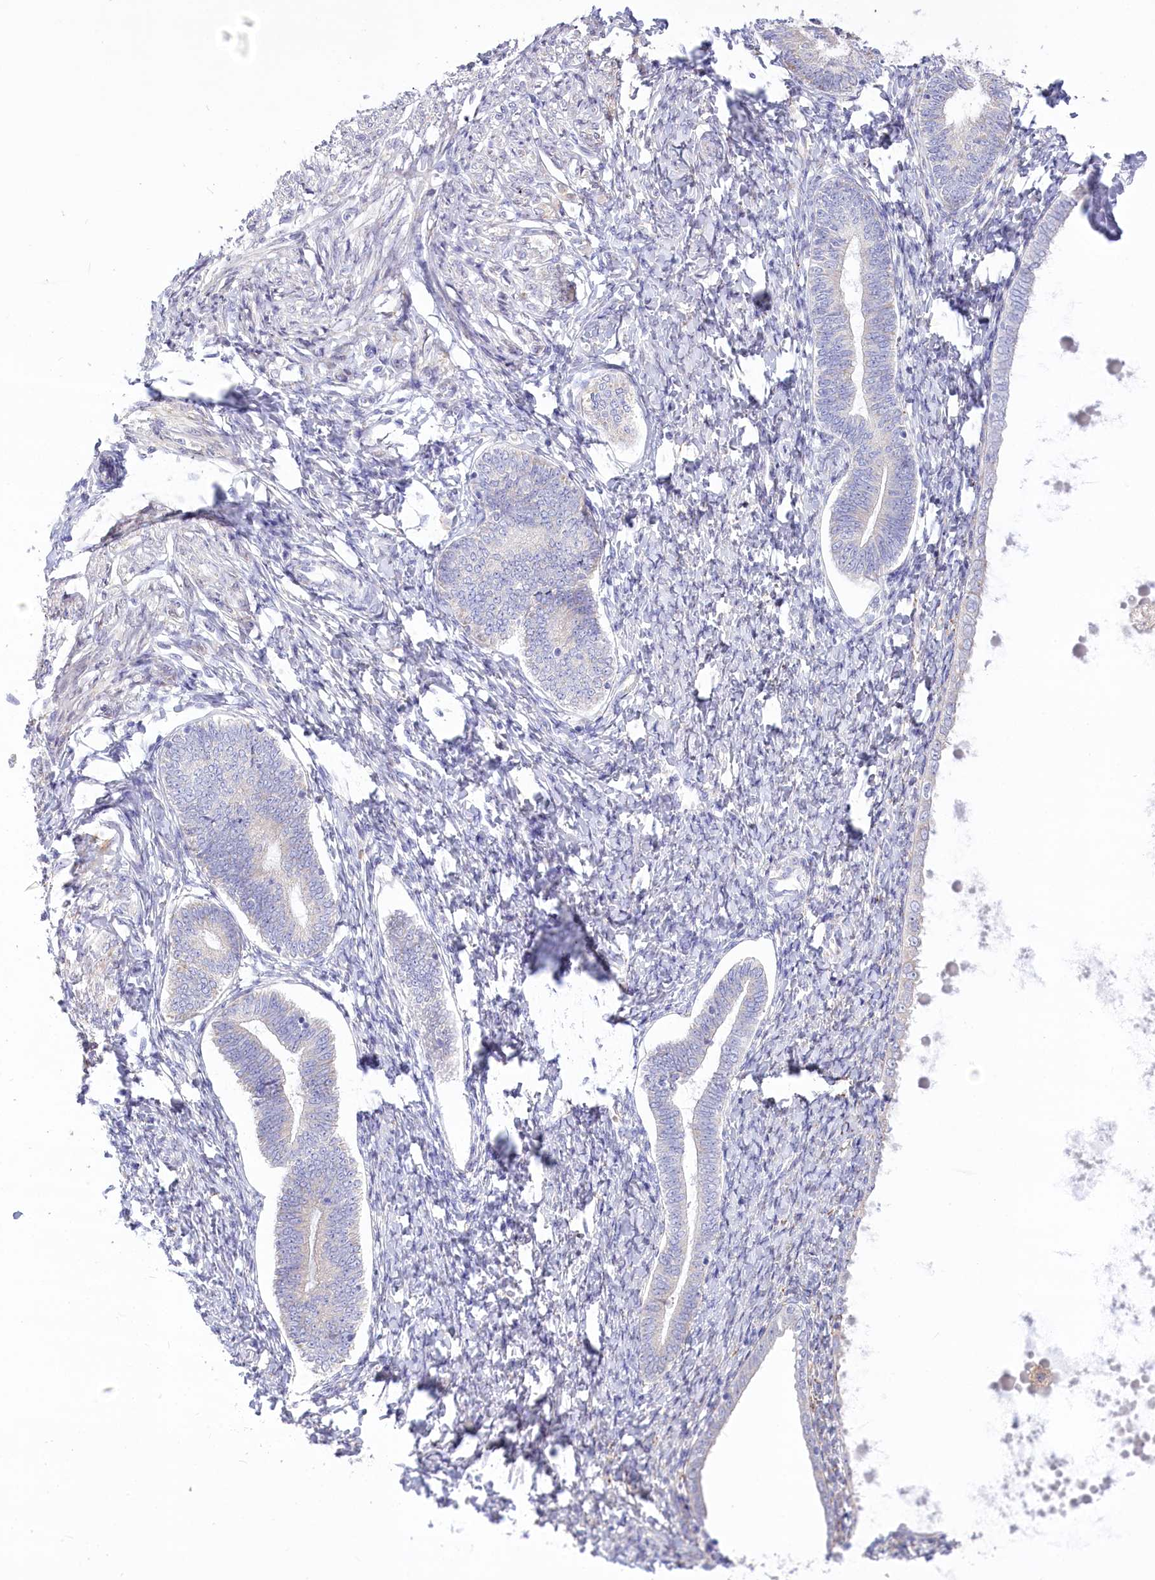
{"staining": {"intensity": "negative", "quantity": "none", "location": "none"}, "tissue": "endometrium", "cell_type": "Cells in endometrial stroma", "image_type": "normal", "snomed": [{"axis": "morphology", "description": "Normal tissue, NOS"}, {"axis": "topography", "description": "Endometrium"}], "caption": "IHC of unremarkable endometrium shows no expression in cells in endometrial stroma. (IHC, brightfield microscopy, high magnification).", "gene": "STT3B", "patient": {"sex": "female", "age": 72}}